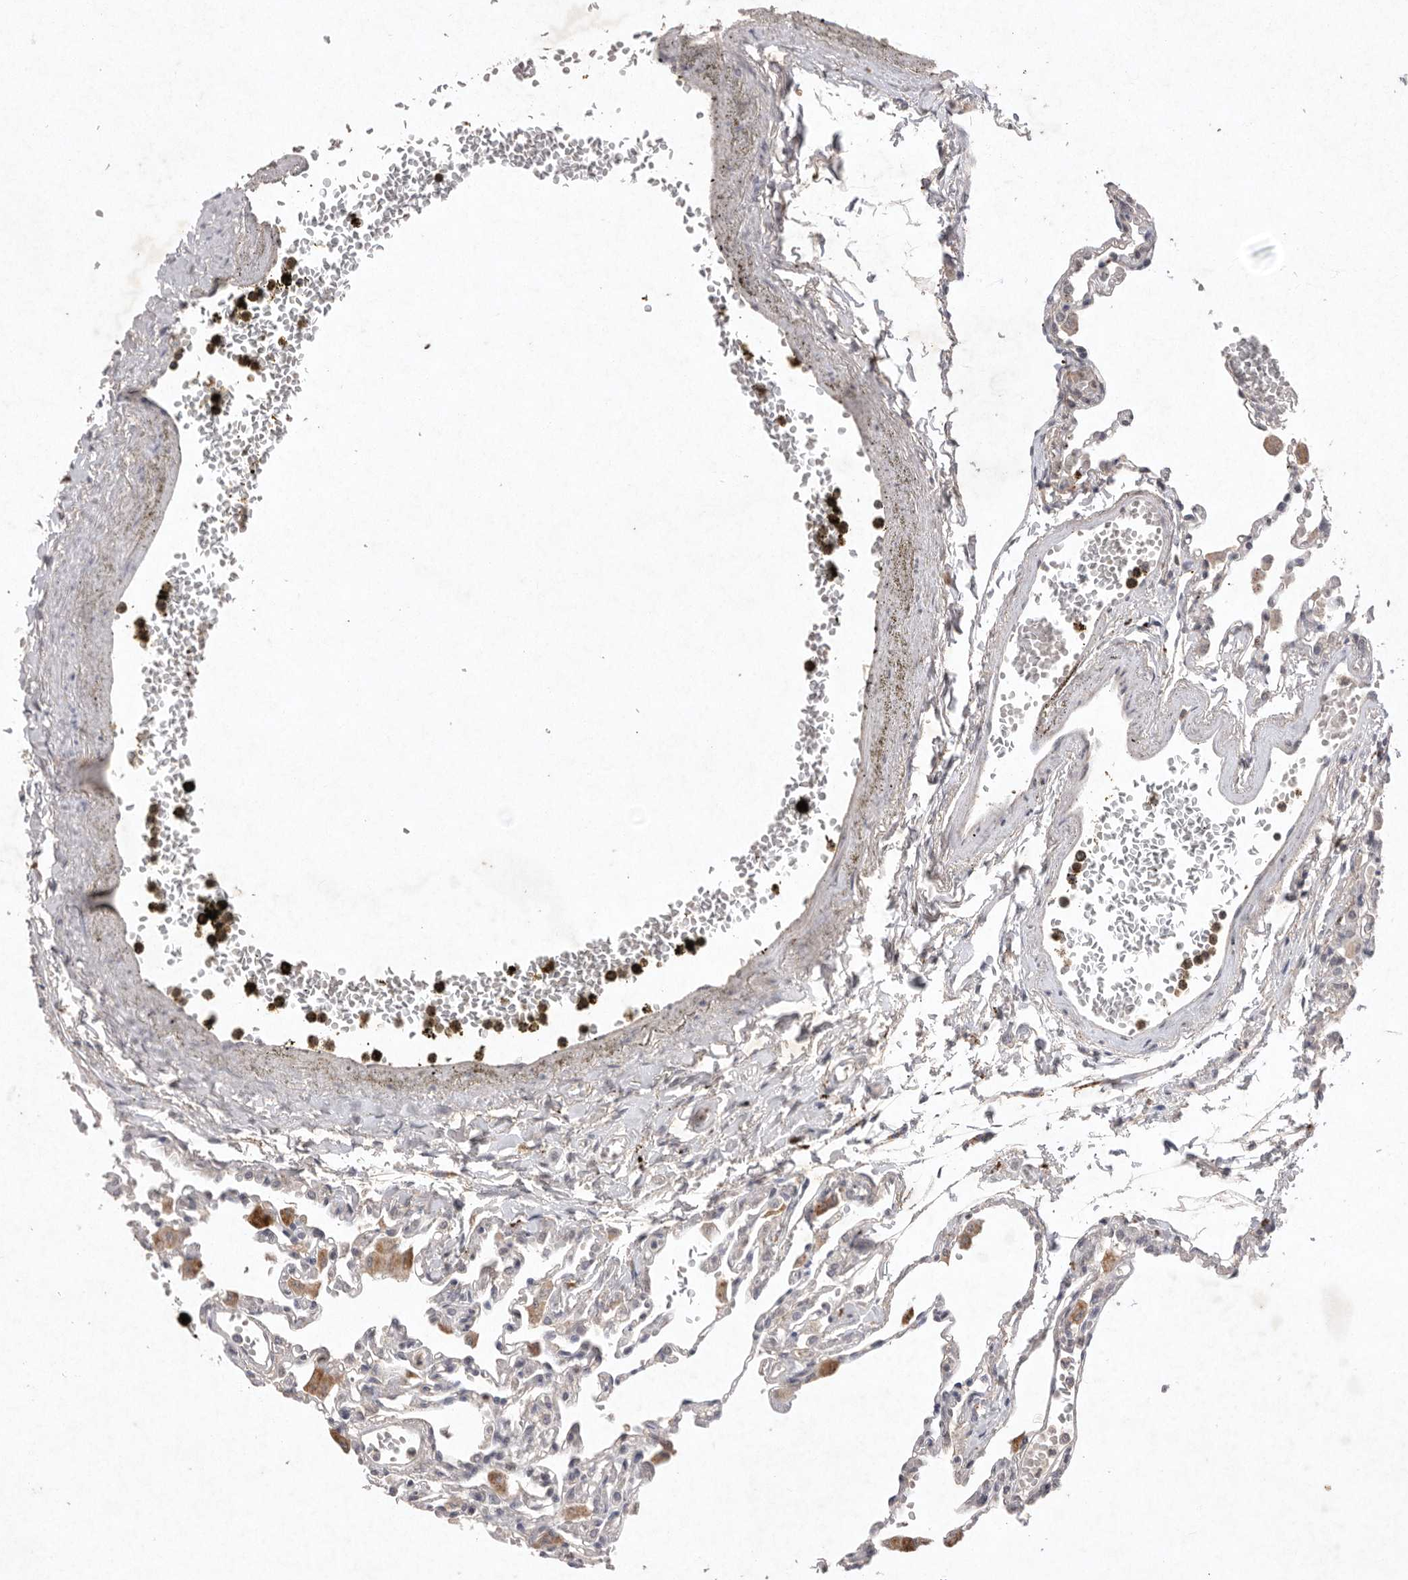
{"staining": {"intensity": "negative", "quantity": "none", "location": "none"}, "tissue": "lung", "cell_type": "Alveolar cells", "image_type": "normal", "snomed": [{"axis": "morphology", "description": "Normal tissue, NOS"}, {"axis": "topography", "description": "Bronchus"}, {"axis": "topography", "description": "Lung"}], "caption": "IHC of unremarkable human lung exhibits no positivity in alveolar cells. (DAB (3,3'-diaminobenzidine) immunohistochemistry (IHC) with hematoxylin counter stain).", "gene": "APLNR", "patient": {"sex": "female", "age": 49}}